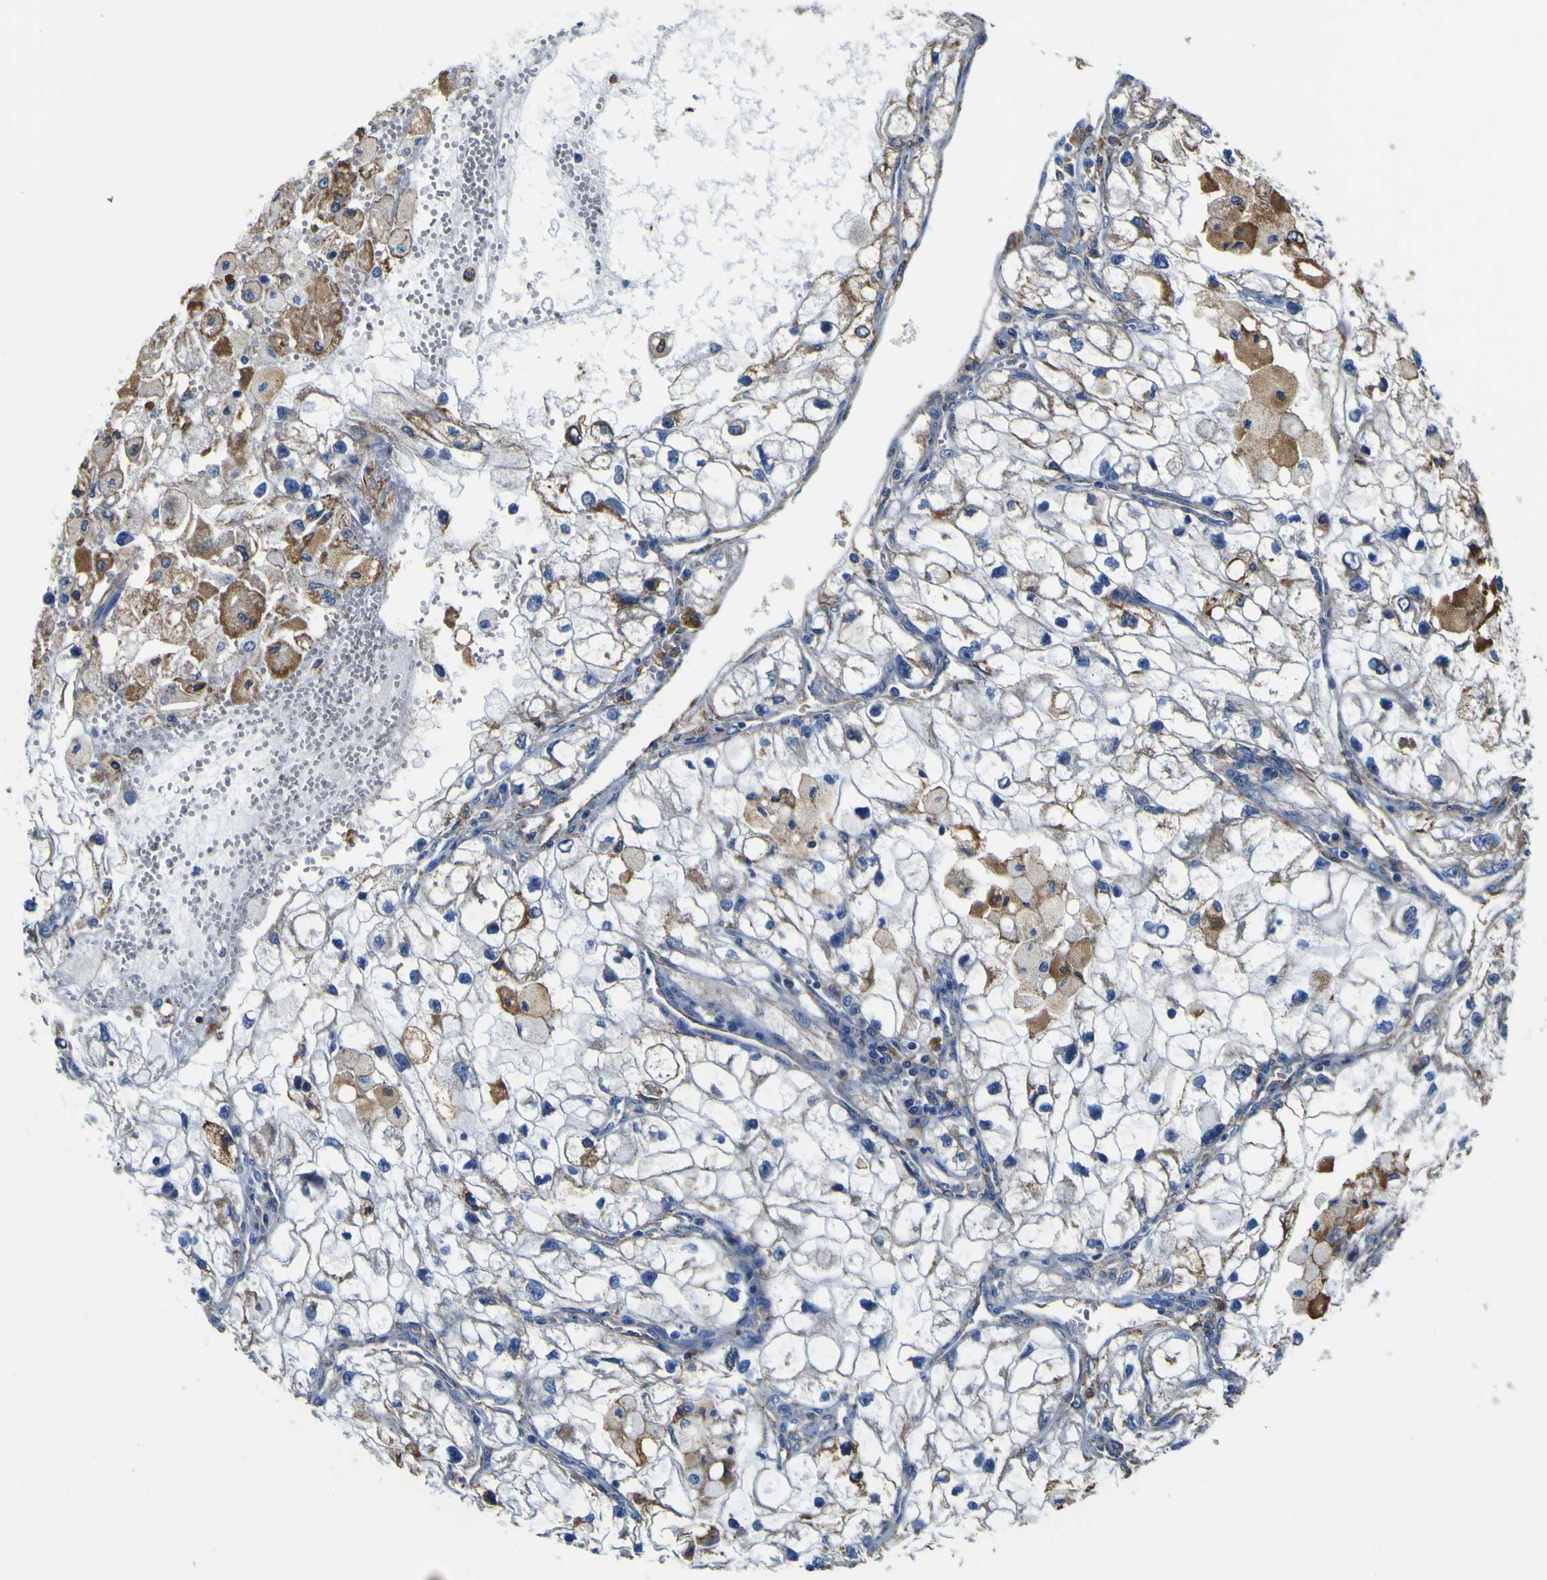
{"staining": {"intensity": "moderate", "quantity": "25%-75%", "location": "cytoplasmic/membranous"}, "tissue": "renal cancer", "cell_type": "Tumor cells", "image_type": "cancer", "snomed": [{"axis": "morphology", "description": "Adenocarcinoma, NOS"}, {"axis": "topography", "description": "Kidney"}], "caption": "Tumor cells show medium levels of moderate cytoplasmic/membranous staining in about 25%-75% of cells in renal adenocarcinoma.", "gene": "PXDN", "patient": {"sex": "female", "age": 70}}